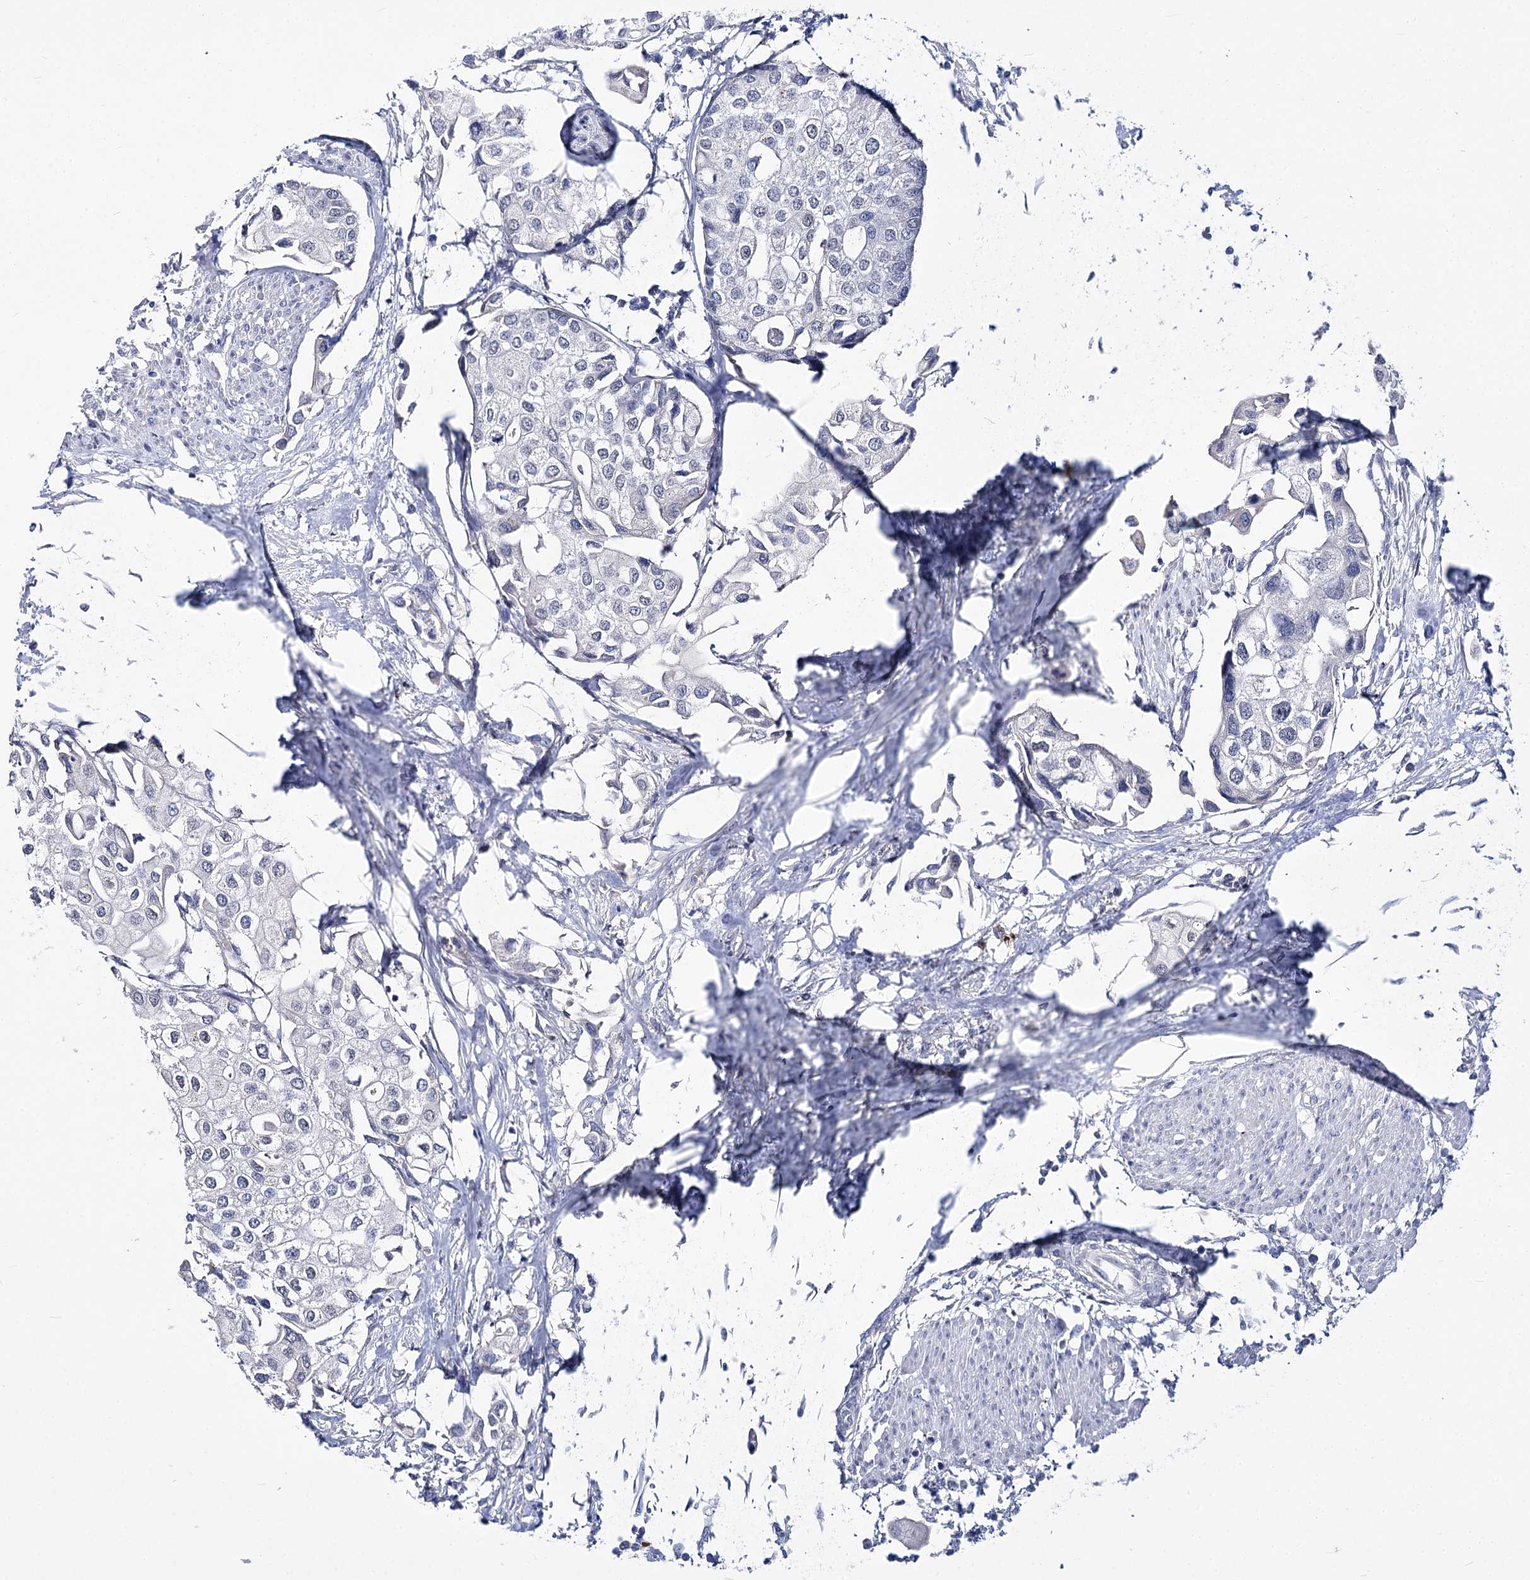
{"staining": {"intensity": "negative", "quantity": "none", "location": "none"}, "tissue": "urothelial cancer", "cell_type": "Tumor cells", "image_type": "cancer", "snomed": [{"axis": "morphology", "description": "Urothelial carcinoma, High grade"}, {"axis": "topography", "description": "Urinary bladder"}], "caption": "Image shows no protein expression in tumor cells of urothelial carcinoma (high-grade) tissue.", "gene": "ATP10B", "patient": {"sex": "male", "age": 64}}